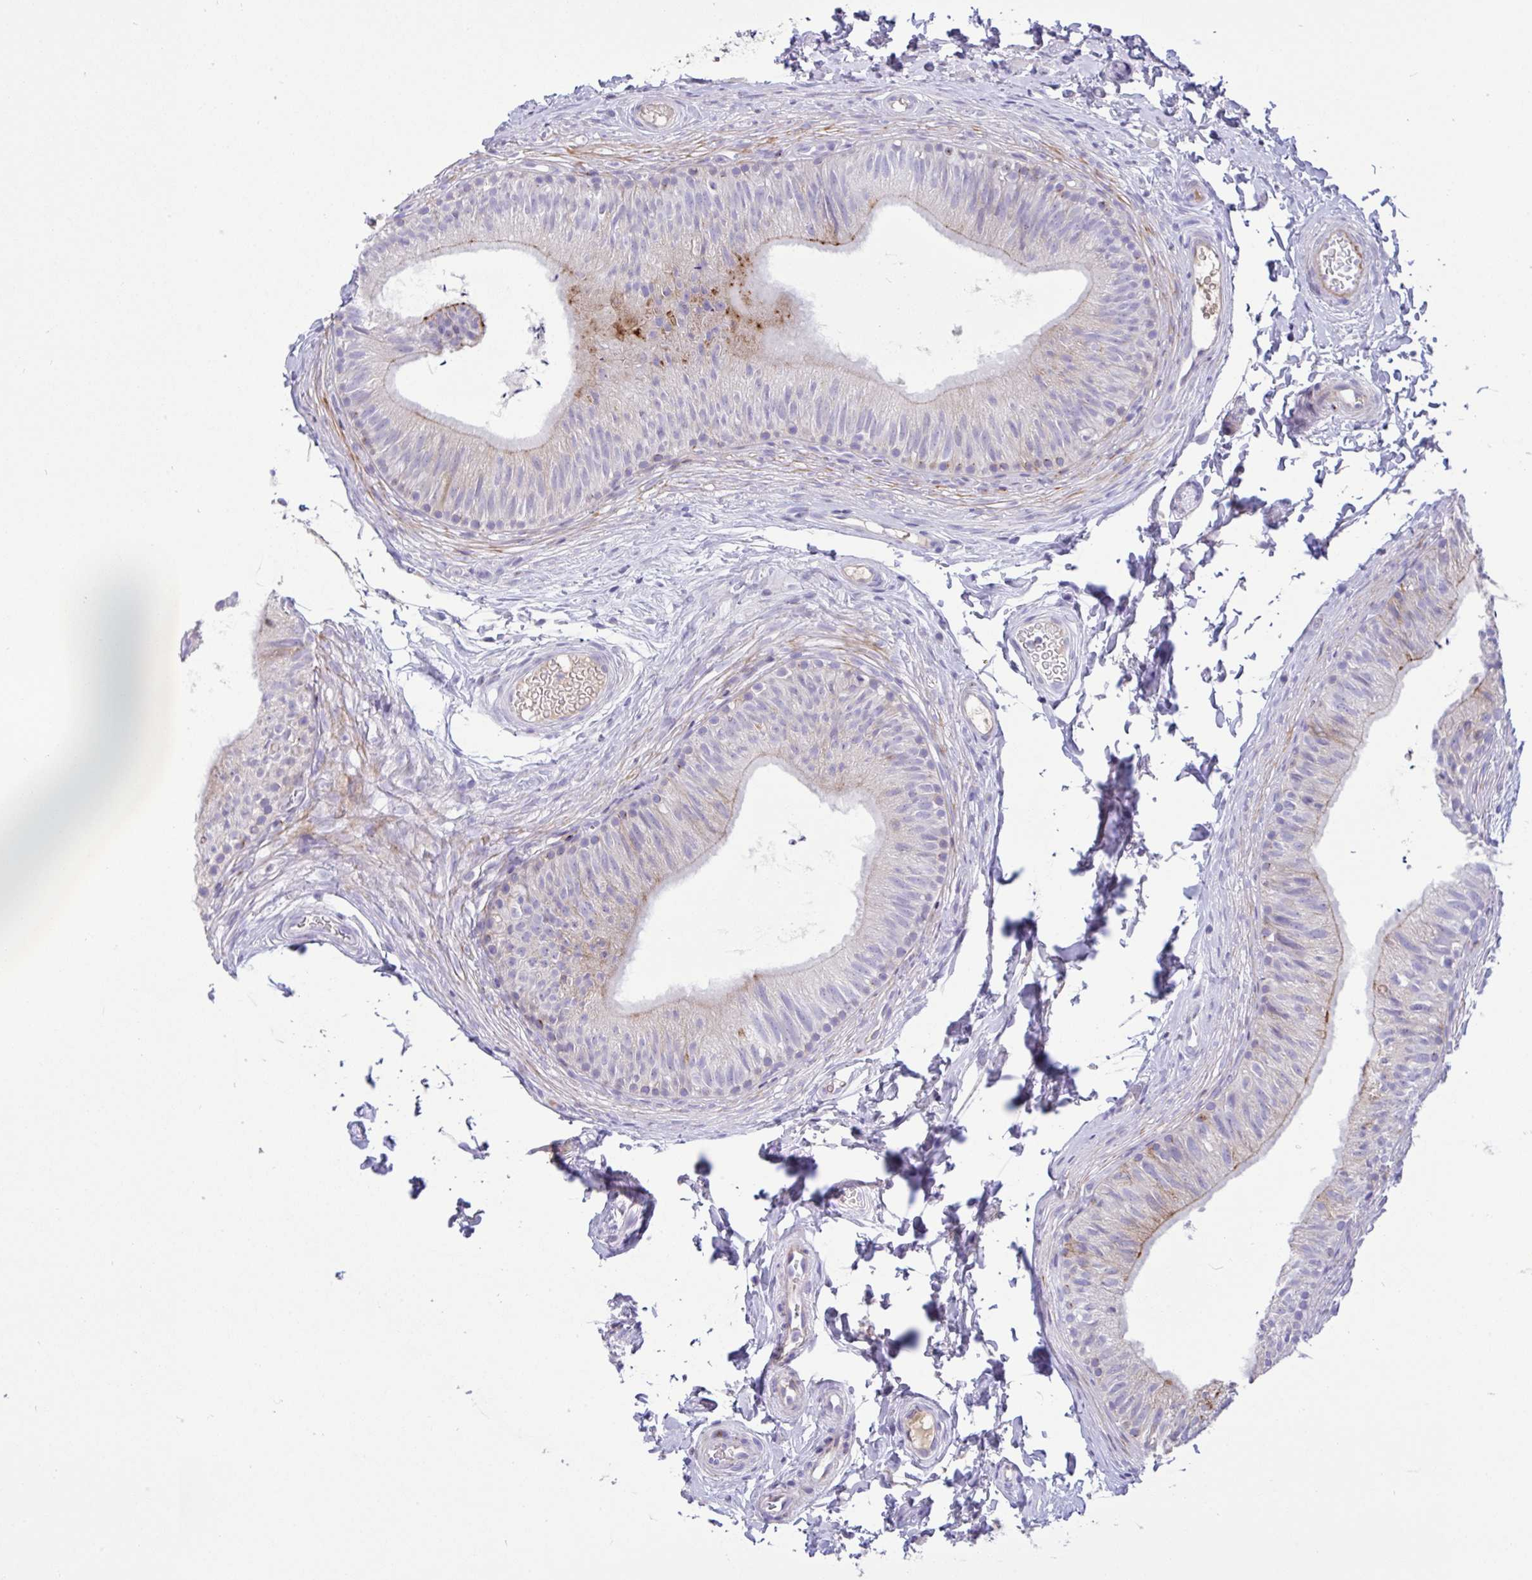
{"staining": {"intensity": "strong", "quantity": "<25%", "location": "cytoplasmic/membranous"}, "tissue": "epididymis", "cell_type": "Glandular cells", "image_type": "normal", "snomed": [{"axis": "morphology", "description": "Normal tissue, NOS"}, {"axis": "topography", "description": "Epididymis, spermatic cord, NOS"}, {"axis": "topography", "description": "Epididymis"}, {"axis": "topography", "description": "Peripheral nerve tissue"}], "caption": "Protein staining demonstrates strong cytoplasmic/membranous positivity in approximately <25% of glandular cells in normal epididymis.", "gene": "FBXL20", "patient": {"sex": "male", "age": 29}}